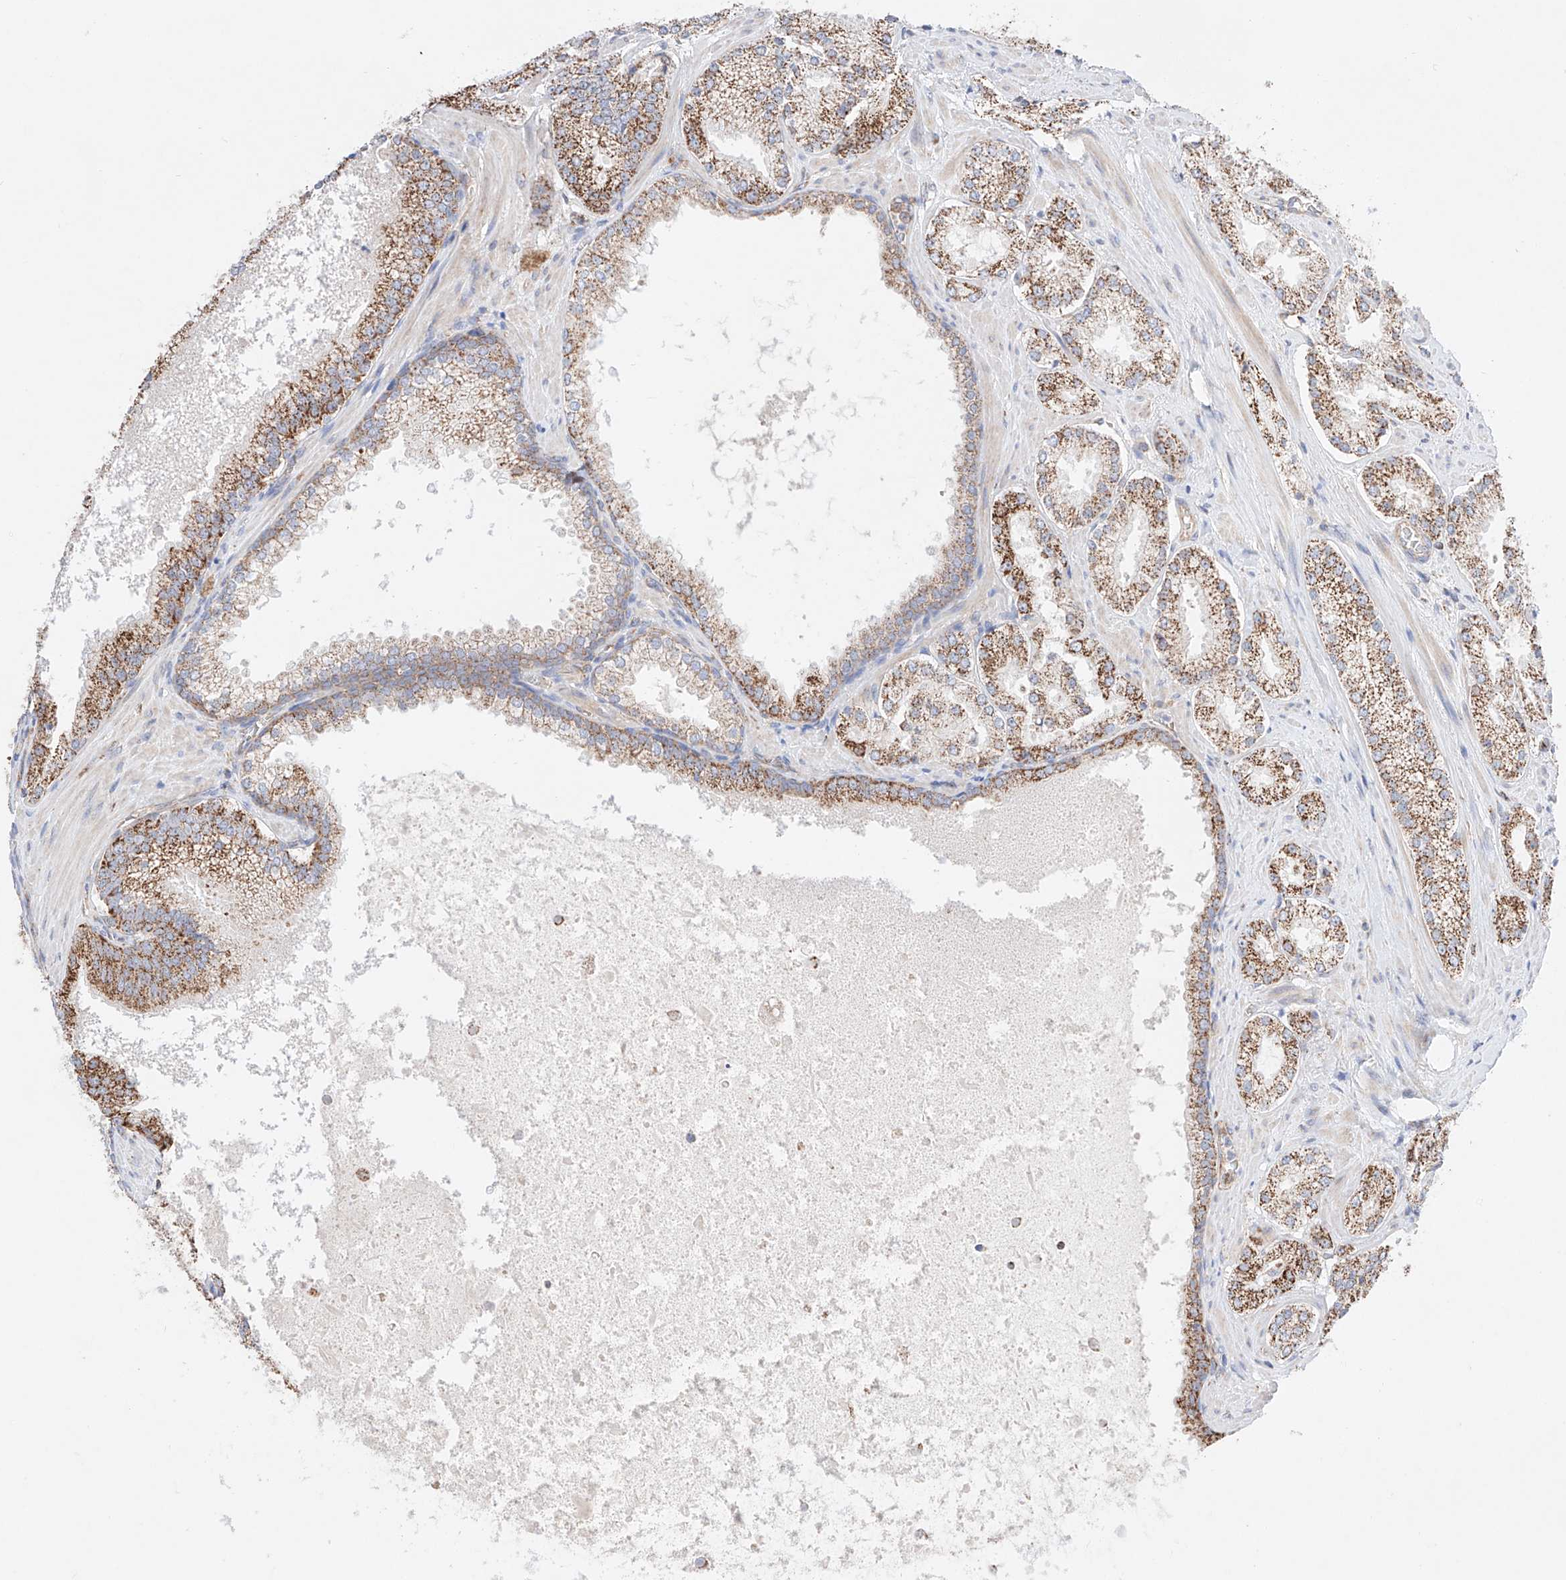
{"staining": {"intensity": "moderate", "quantity": ">75%", "location": "cytoplasmic/membranous"}, "tissue": "prostate cancer", "cell_type": "Tumor cells", "image_type": "cancer", "snomed": [{"axis": "morphology", "description": "Adenocarcinoma, High grade"}, {"axis": "topography", "description": "Prostate"}], "caption": "Adenocarcinoma (high-grade) (prostate) stained with a protein marker displays moderate staining in tumor cells.", "gene": "KTI12", "patient": {"sex": "male", "age": 73}}